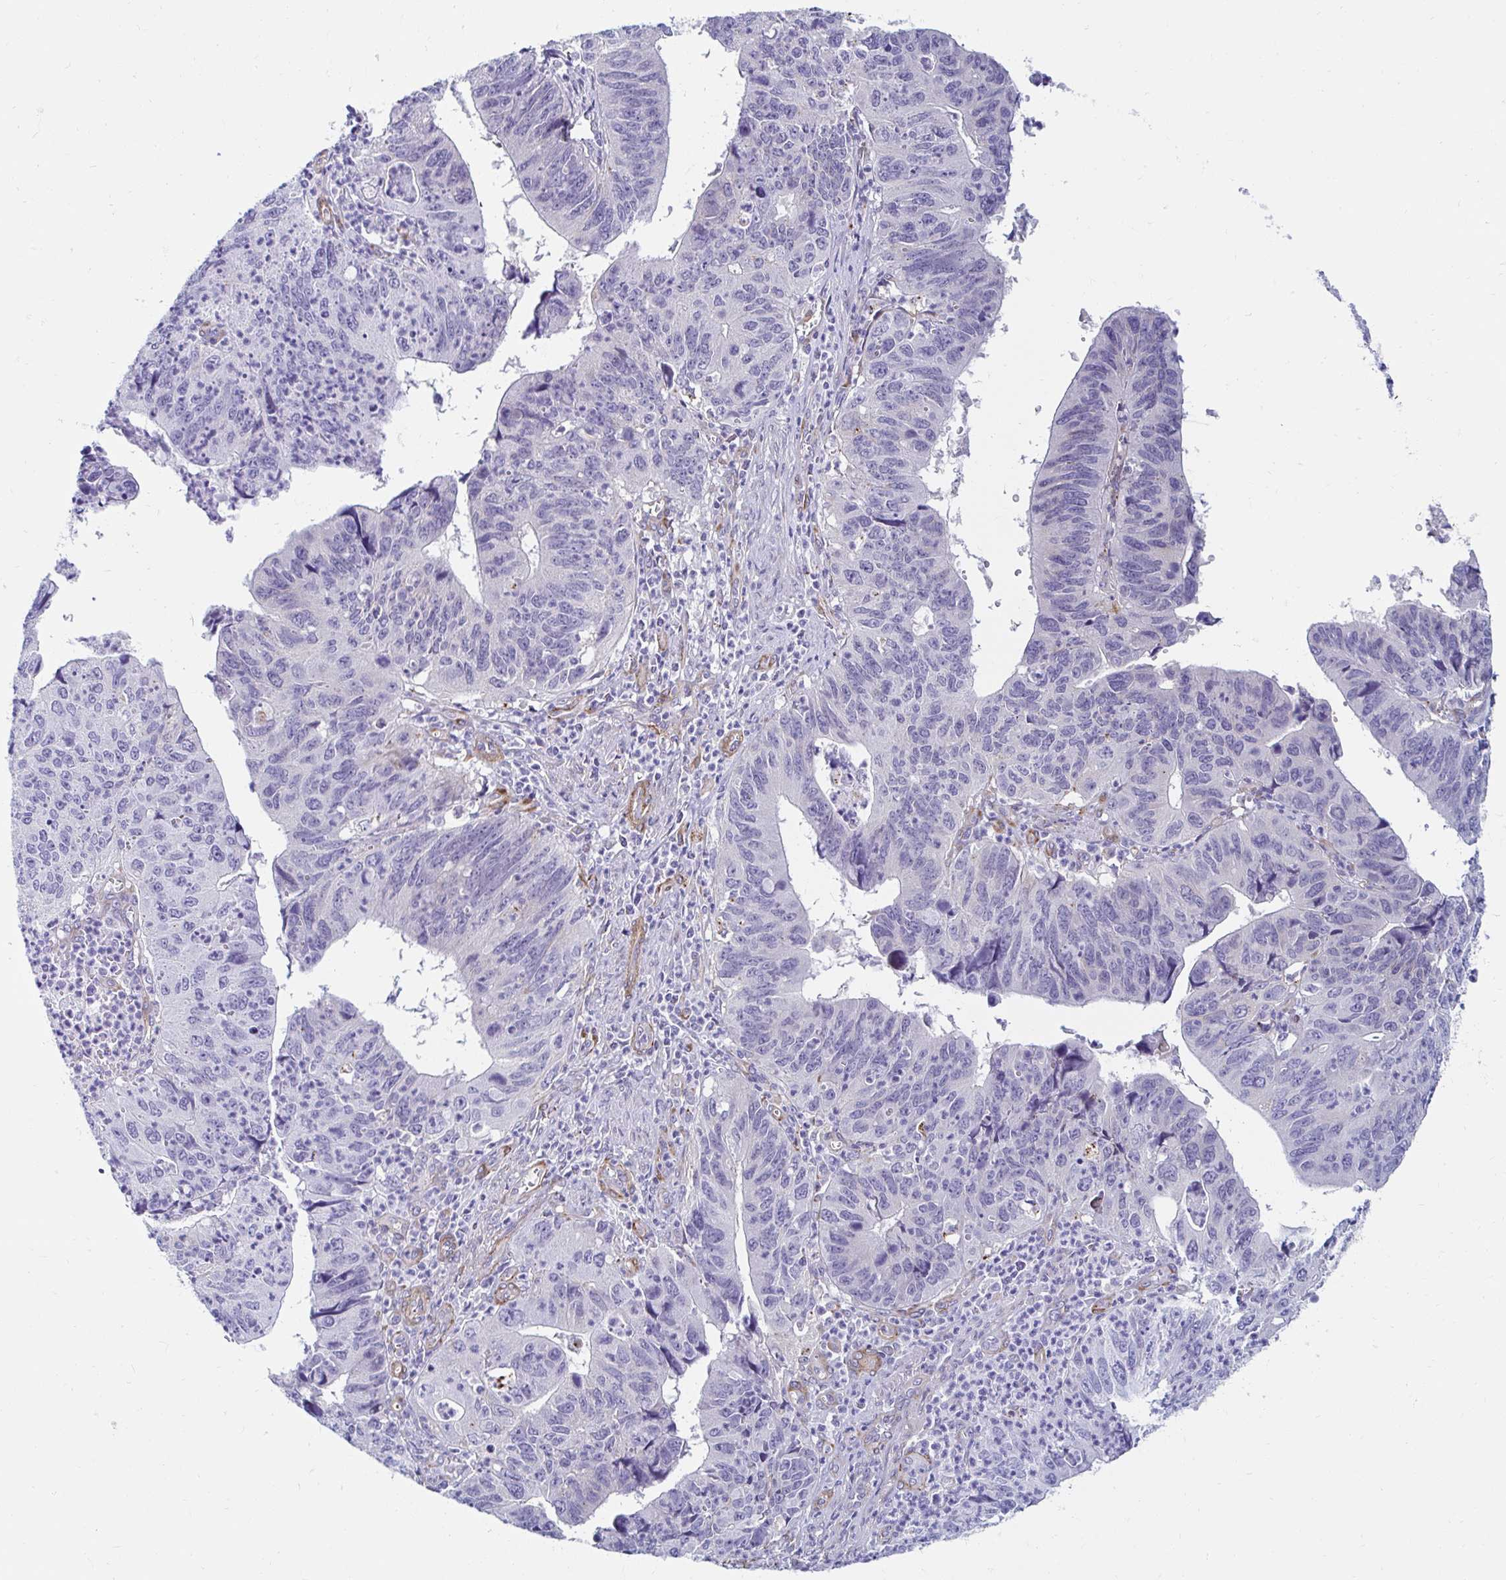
{"staining": {"intensity": "negative", "quantity": "none", "location": "none"}, "tissue": "testis cancer", "cell_type": "Tumor cells", "image_type": "cancer", "snomed": [{"axis": "morphology", "description": "Carcinoma, Embryonal, NOS"}, {"axis": "topography", "description": "Testis"}], "caption": "Protein analysis of testis embryonal carcinoma reveals no significant positivity in tumor cells.", "gene": "ANKRD62", "patient": {"sex": "male", "age": 32}}